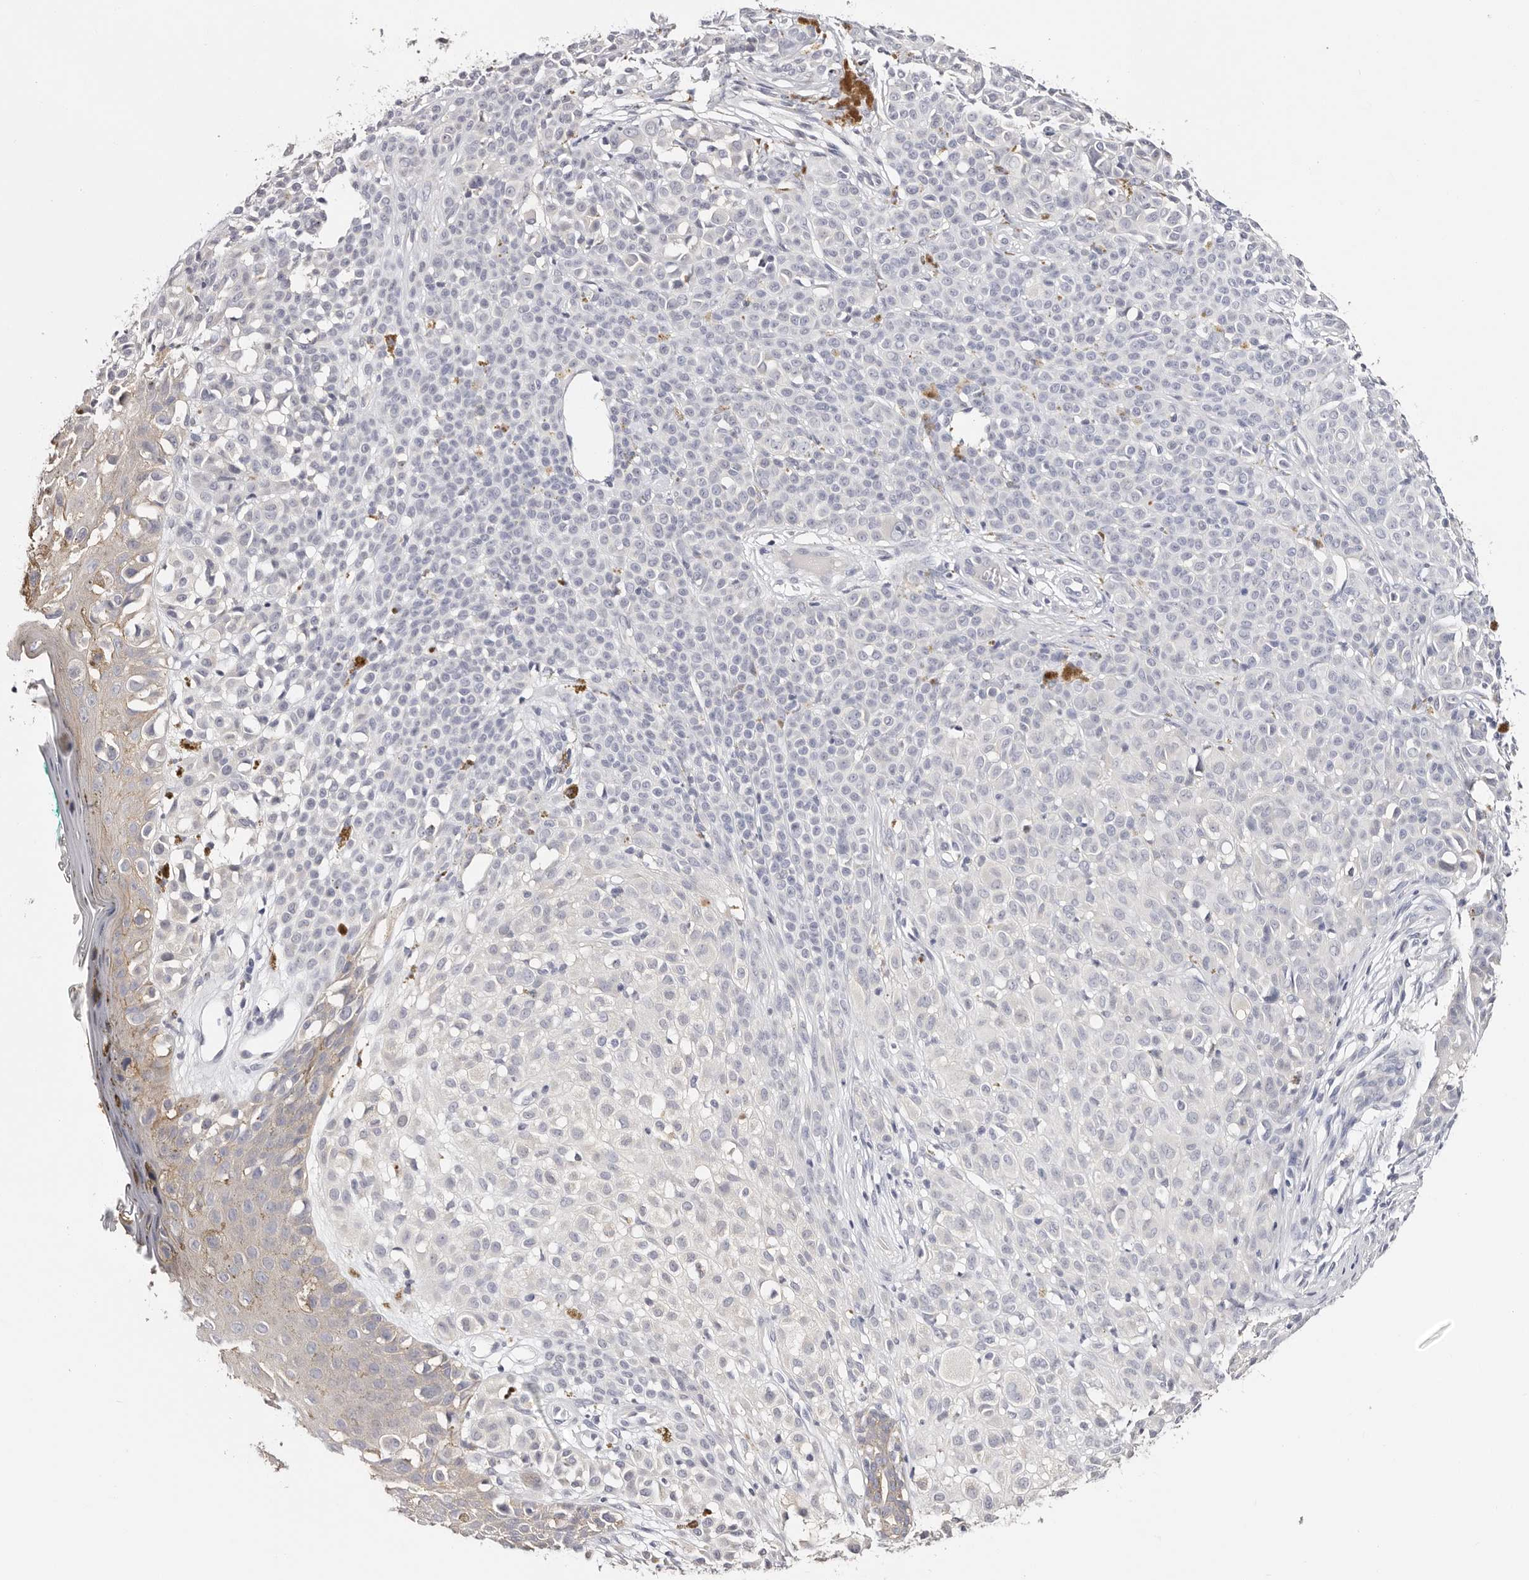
{"staining": {"intensity": "negative", "quantity": "none", "location": "none"}, "tissue": "melanoma", "cell_type": "Tumor cells", "image_type": "cancer", "snomed": [{"axis": "morphology", "description": "Malignant melanoma, NOS"}, {"axis": "topography", "description": "Skin of leg"}], "caption": "Melanoma was stained to show a protein in brown. There is no significant positivity in tumor cells.", "gene": "ROM1", "patient": {"sex": "female", "age": 72}}